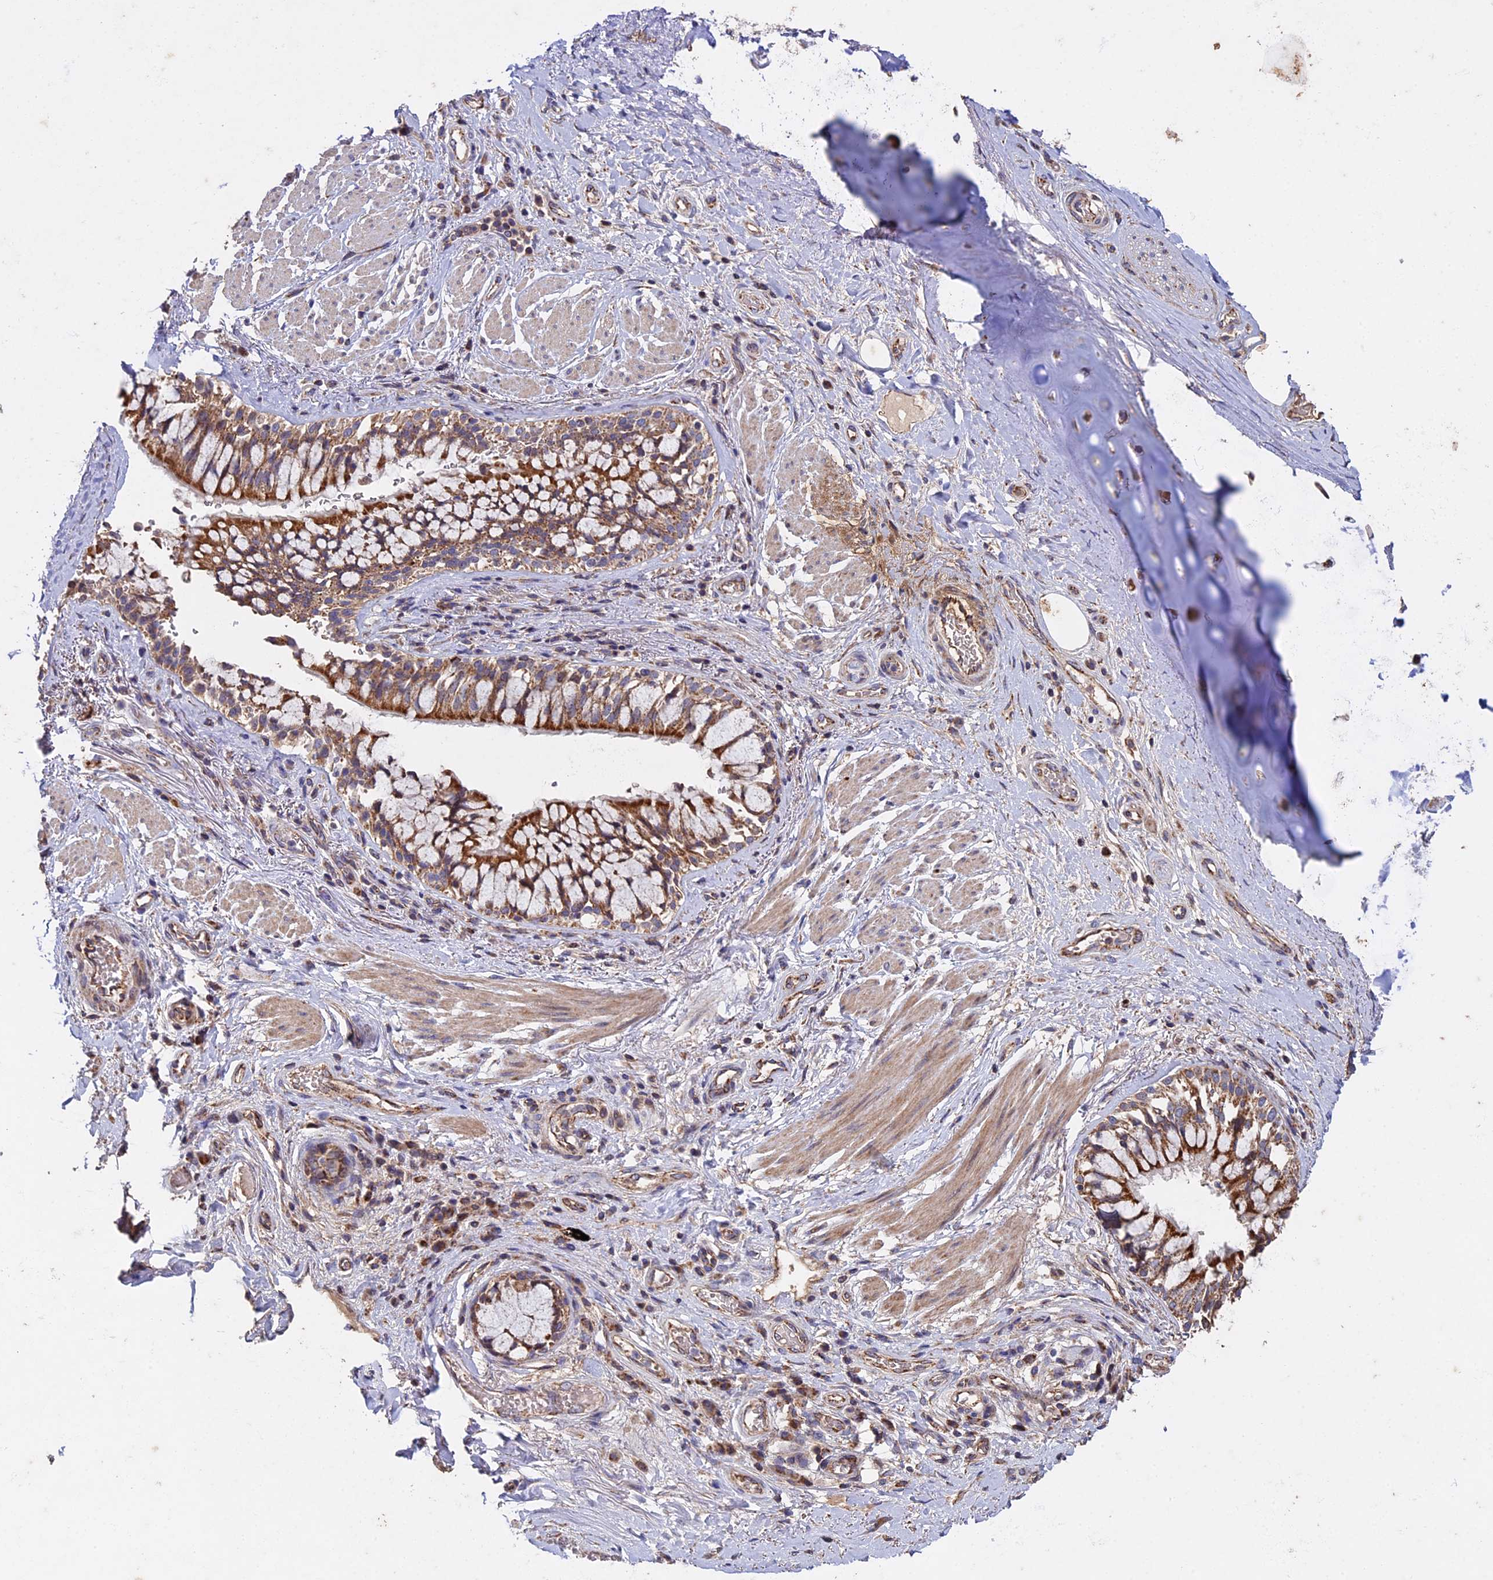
{"staining": {"intensity": "moderate", "quantity": ">75%", "location": "cytoplasmic/membranous"}, "tissue": "soft tissue", "cell_type": "Chondrocytes", "image_type": "normal", "snomed": [{"axis": "morphology", "description": "Normal tissue, NOS"}, {"axis": "morphology", "description": "Squamous cell carcinoma, NOS"}, {"axis": "topography", "description": "Bronchus"}, {"axis": "topography", "description": "Lung"}], "caption": "Protein staining reveals moderate cytoplasmic/membranous positivity in about >75% of chondrocytes in unremarkable soft tissue. (Stains: DAB (3,3'-diaminobenzidine) in brown, nuclei in blue, Microscopy: brightfield microscopy at high magnification).", "gene": "RNF17", "patient": {"sex": "male", "age": 64}}